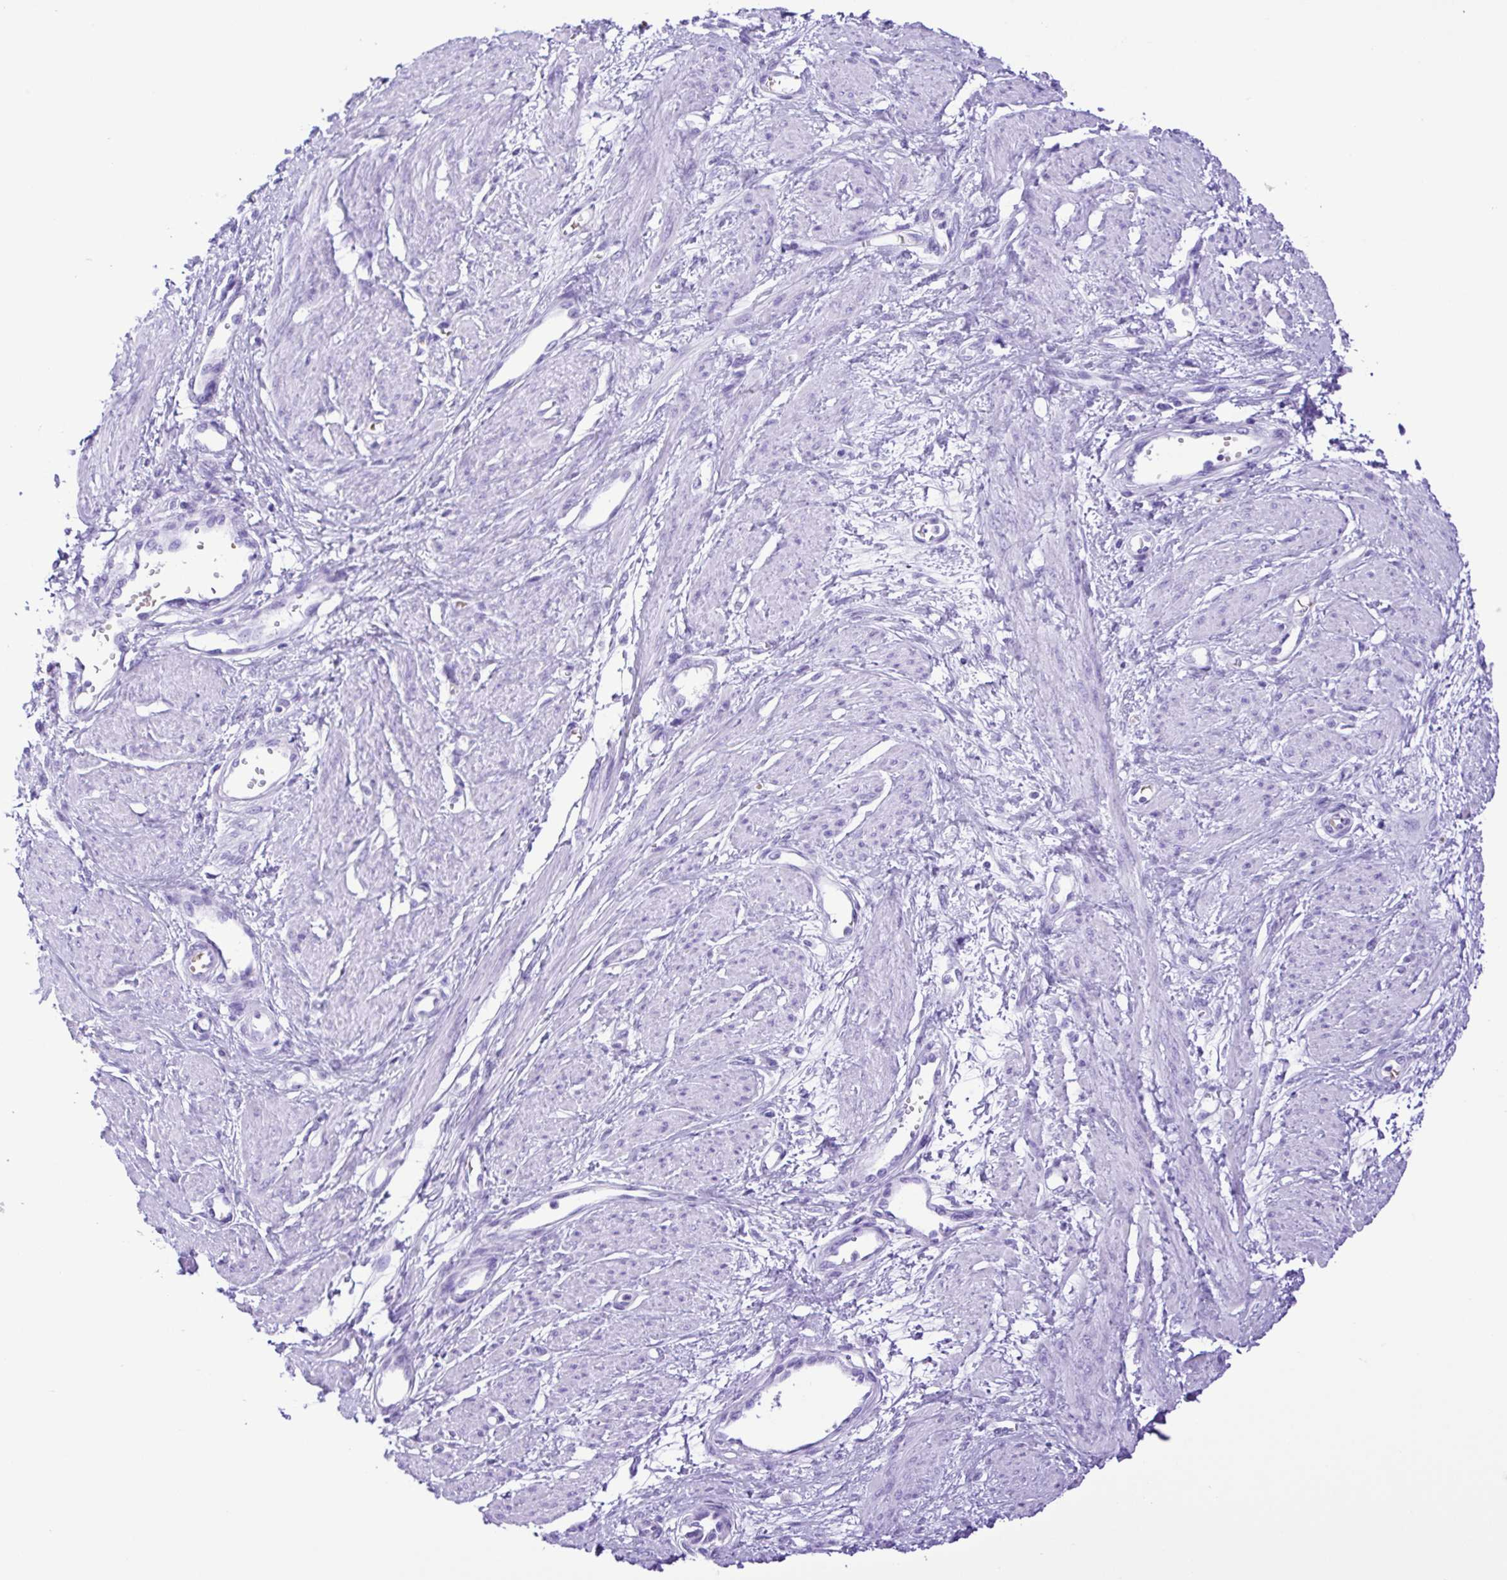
{"staining": {"intensity": "negative", "quantity": "none", "location": "none"}, "tissue": "smooth muscle", "cell_type": "Smooth muscle cells", "image_type": "normal", "snomed": [{"axis": "morphology", "description": "Normal tissue, NOS"}, {"axis": "topography", "description": "Smooth muscle"}, {"axis": "topography", "description": "Uterus"}], "caption": "Immunohistochemistry micrograph of benign smooth muscle: smooth muscle stained with DAB exhibits no significant protein staining in smooth muscle cells.", "gene": "SYT1", "patient": {"sex": "female", "age": 39}}